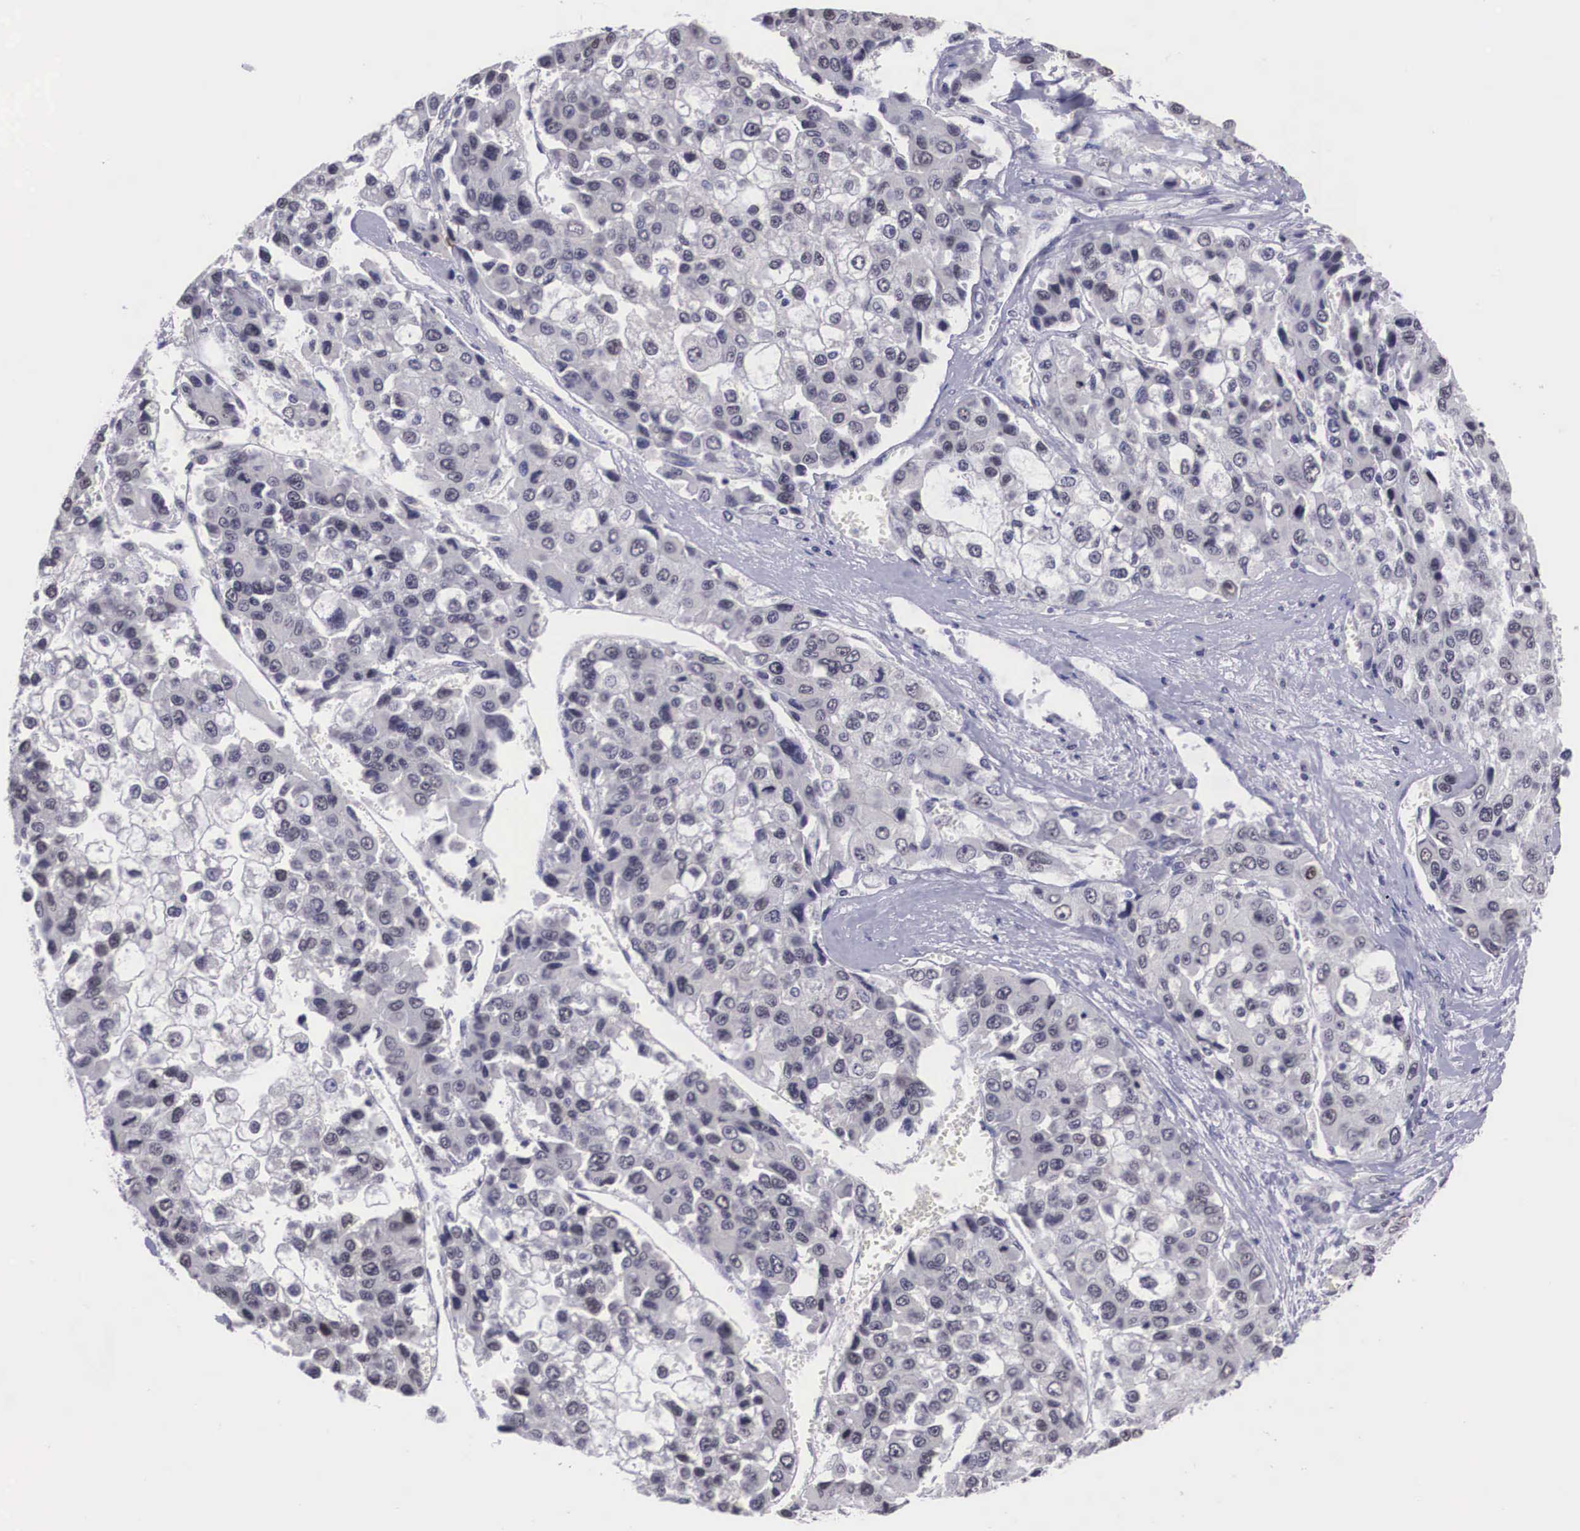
{"staining": {"intensity": "negative", "quantity": "none", "location": "none"}, "tissue": "liver cancer", "cell_type": "Tumor cells", "image_type": "cancer", "snomed": [{"axis": "morphology", "description": "Carcinoma, Hepatocellular, NOS"}, {"axis": "topography", "description": "Liver"}], "caption": "This is an immunohistochemistry image of human liver cancer (hepatocellular carcinoma). There is no positivity in tumor cells.", "gene": "ZNF275", "patient": {"sex": "female", "age": 66}}